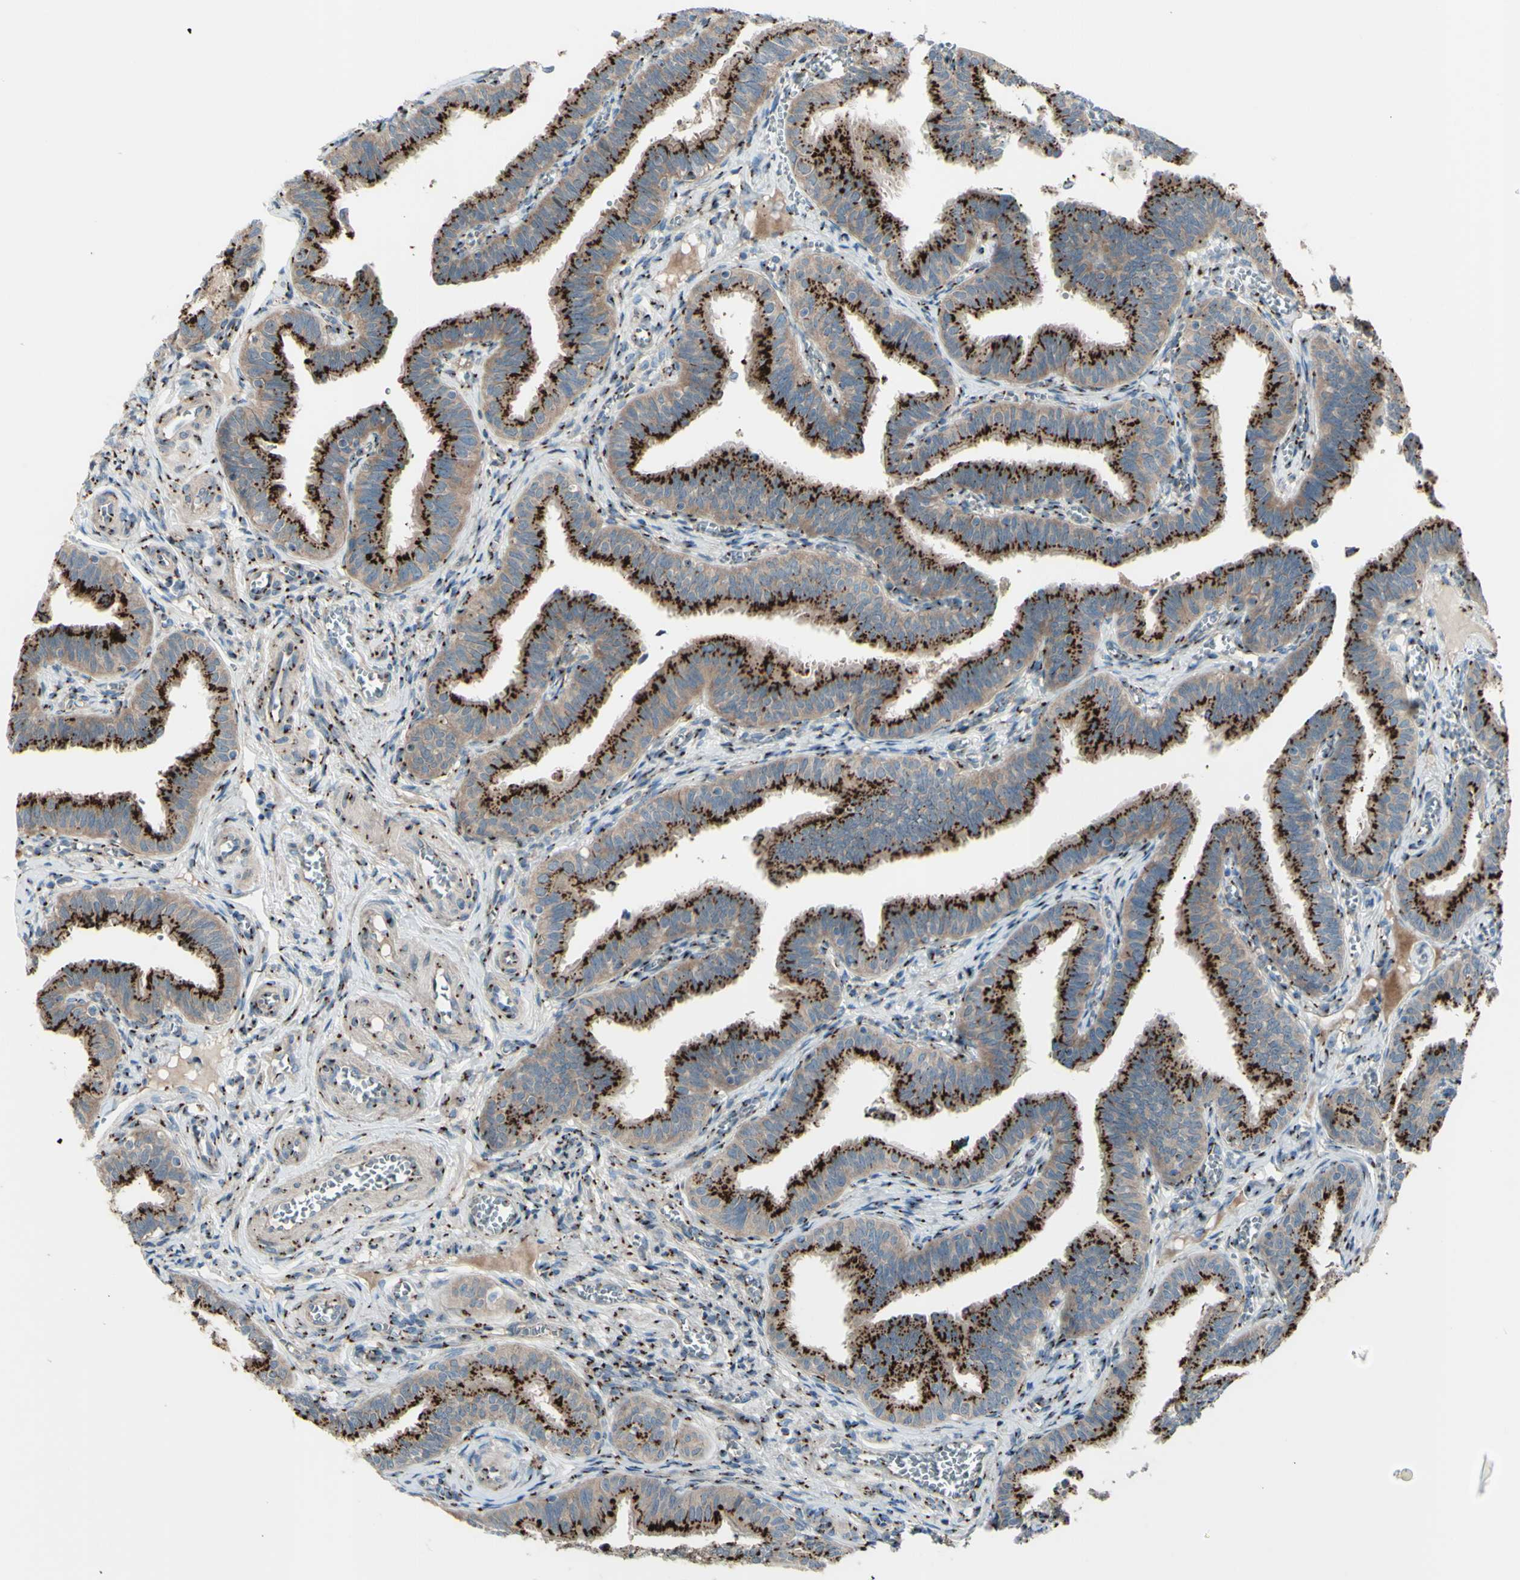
{"staining": {"intensity": "moderate", "quantity": ">75%", "location": "cytoplasmic/membranous"}, "tissue": "fallopian tube", "cell_type": "Glandular cells", "image_type": "normal", "snomed": [{"axis": "morphology", "description": "Normal tissue, NOS"}, {"axis": "topography", "description": "Fallopian tube"}], "caption": "This is a micrograph of IHC staining of unremarkable fallopian tube, which shows moderate expression in the cytoplasmic/membranous of glandular cells.", "gene": "BPNT2", "patient": {"sex": "female", "age": 46}}